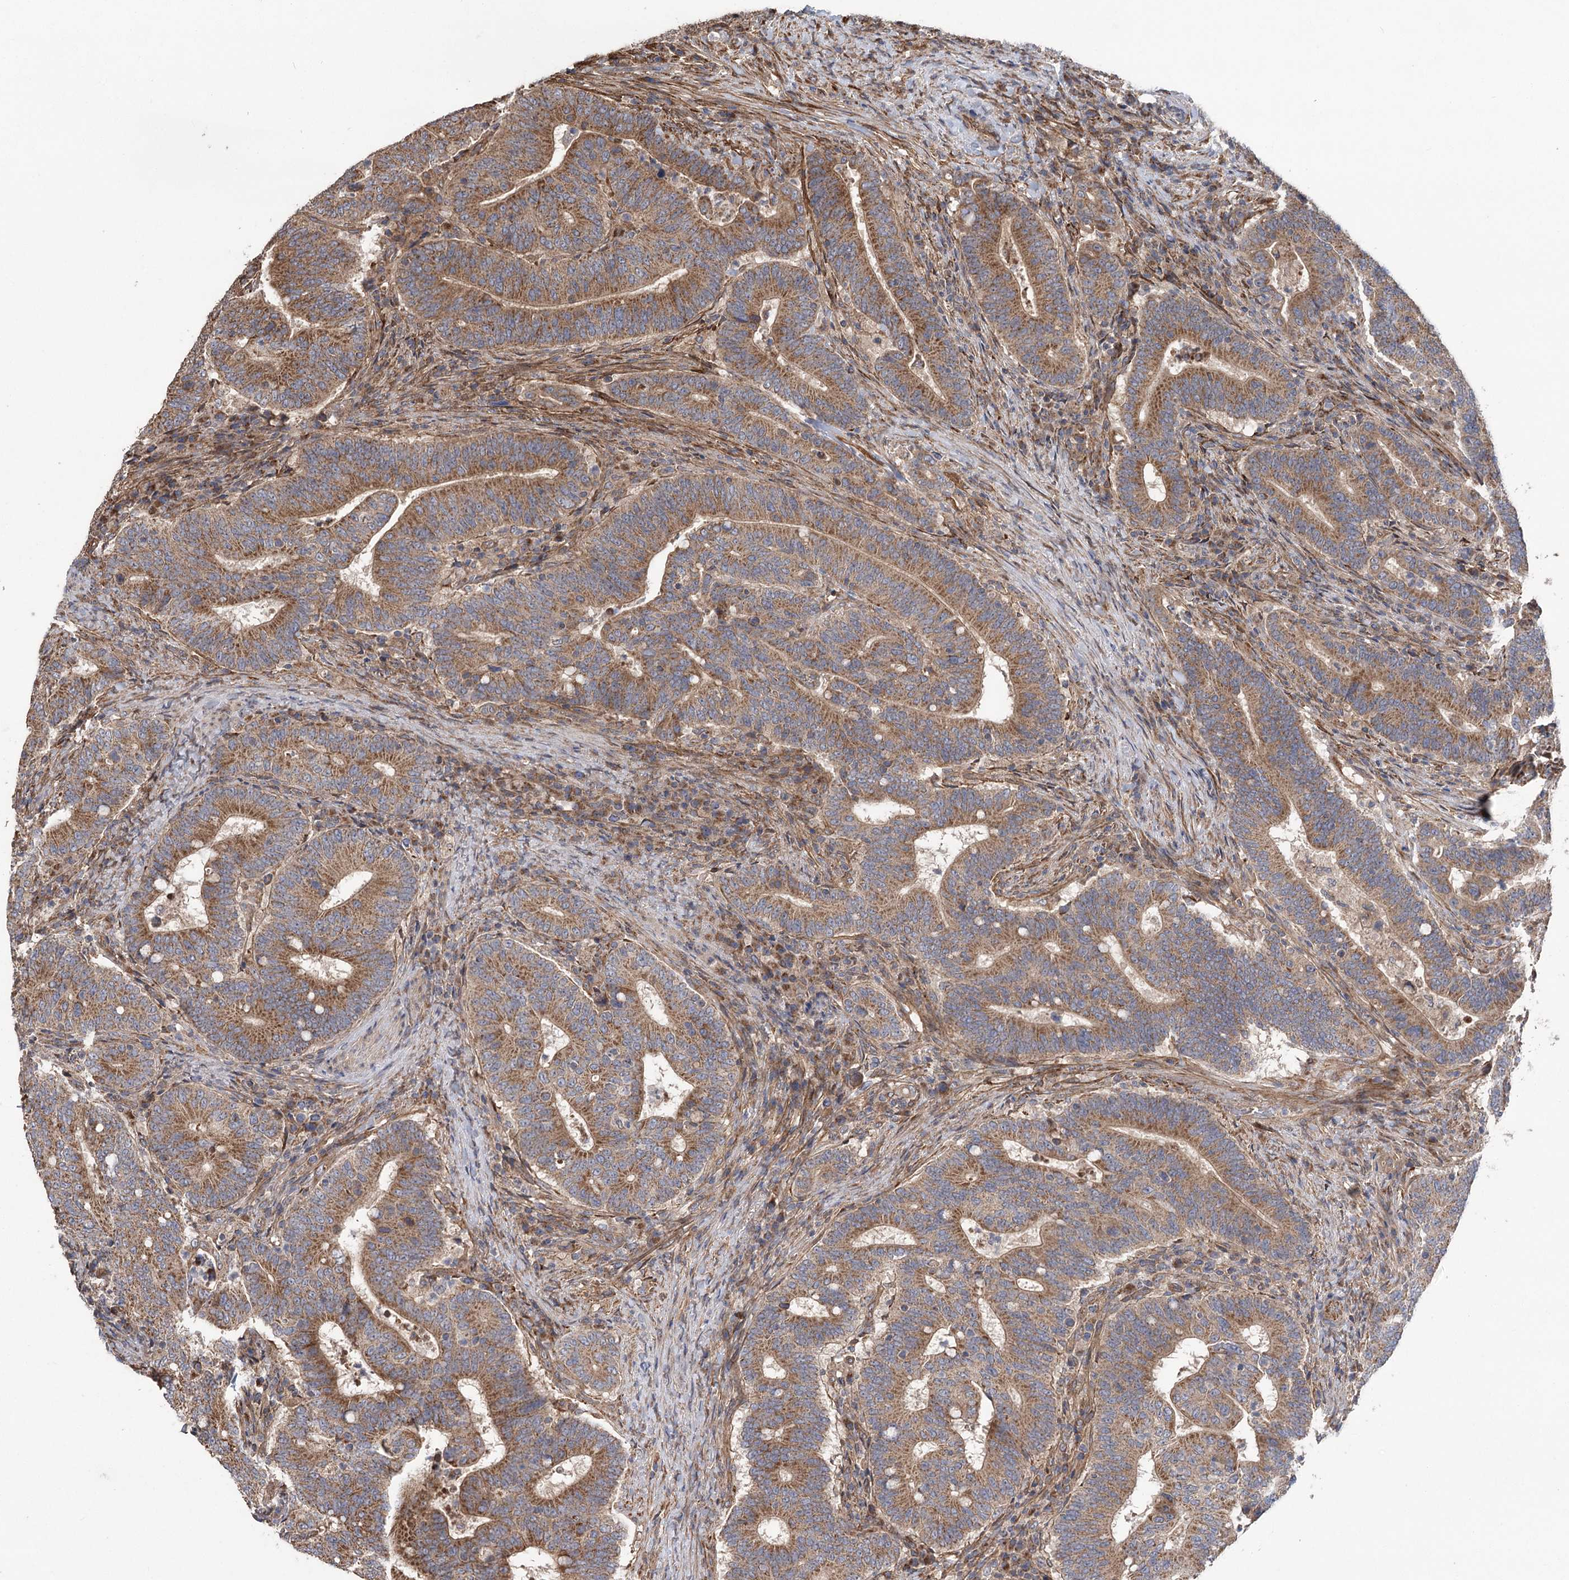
{"staining": {"intensity": "moderate", "quantity": ">75%", "location": "cytoplasmic/membranous"}, "tissue": "colorectal cancer", "cell_type": "Tumor cells", "image_type": "cancer", "snomed": [{"axis": "morphology", "description": "Adenocarcinoma, NOS"}, {"axis": "topography", "description": "Colon"}], "caption": "Brown immunohistochemical staining in colorectal adenocarcinoma displays moderate cytoplasmic/membranous staining in about >75% of tumor cells. The staining is performed using DAB (3,3'-diaminobenzidine) brown chromogen to label protein expression. The nuclei are counter-stained blue using hematoxylin.", "gene": "RWDD4", "patient": {"sex": "female", "age": 66}}